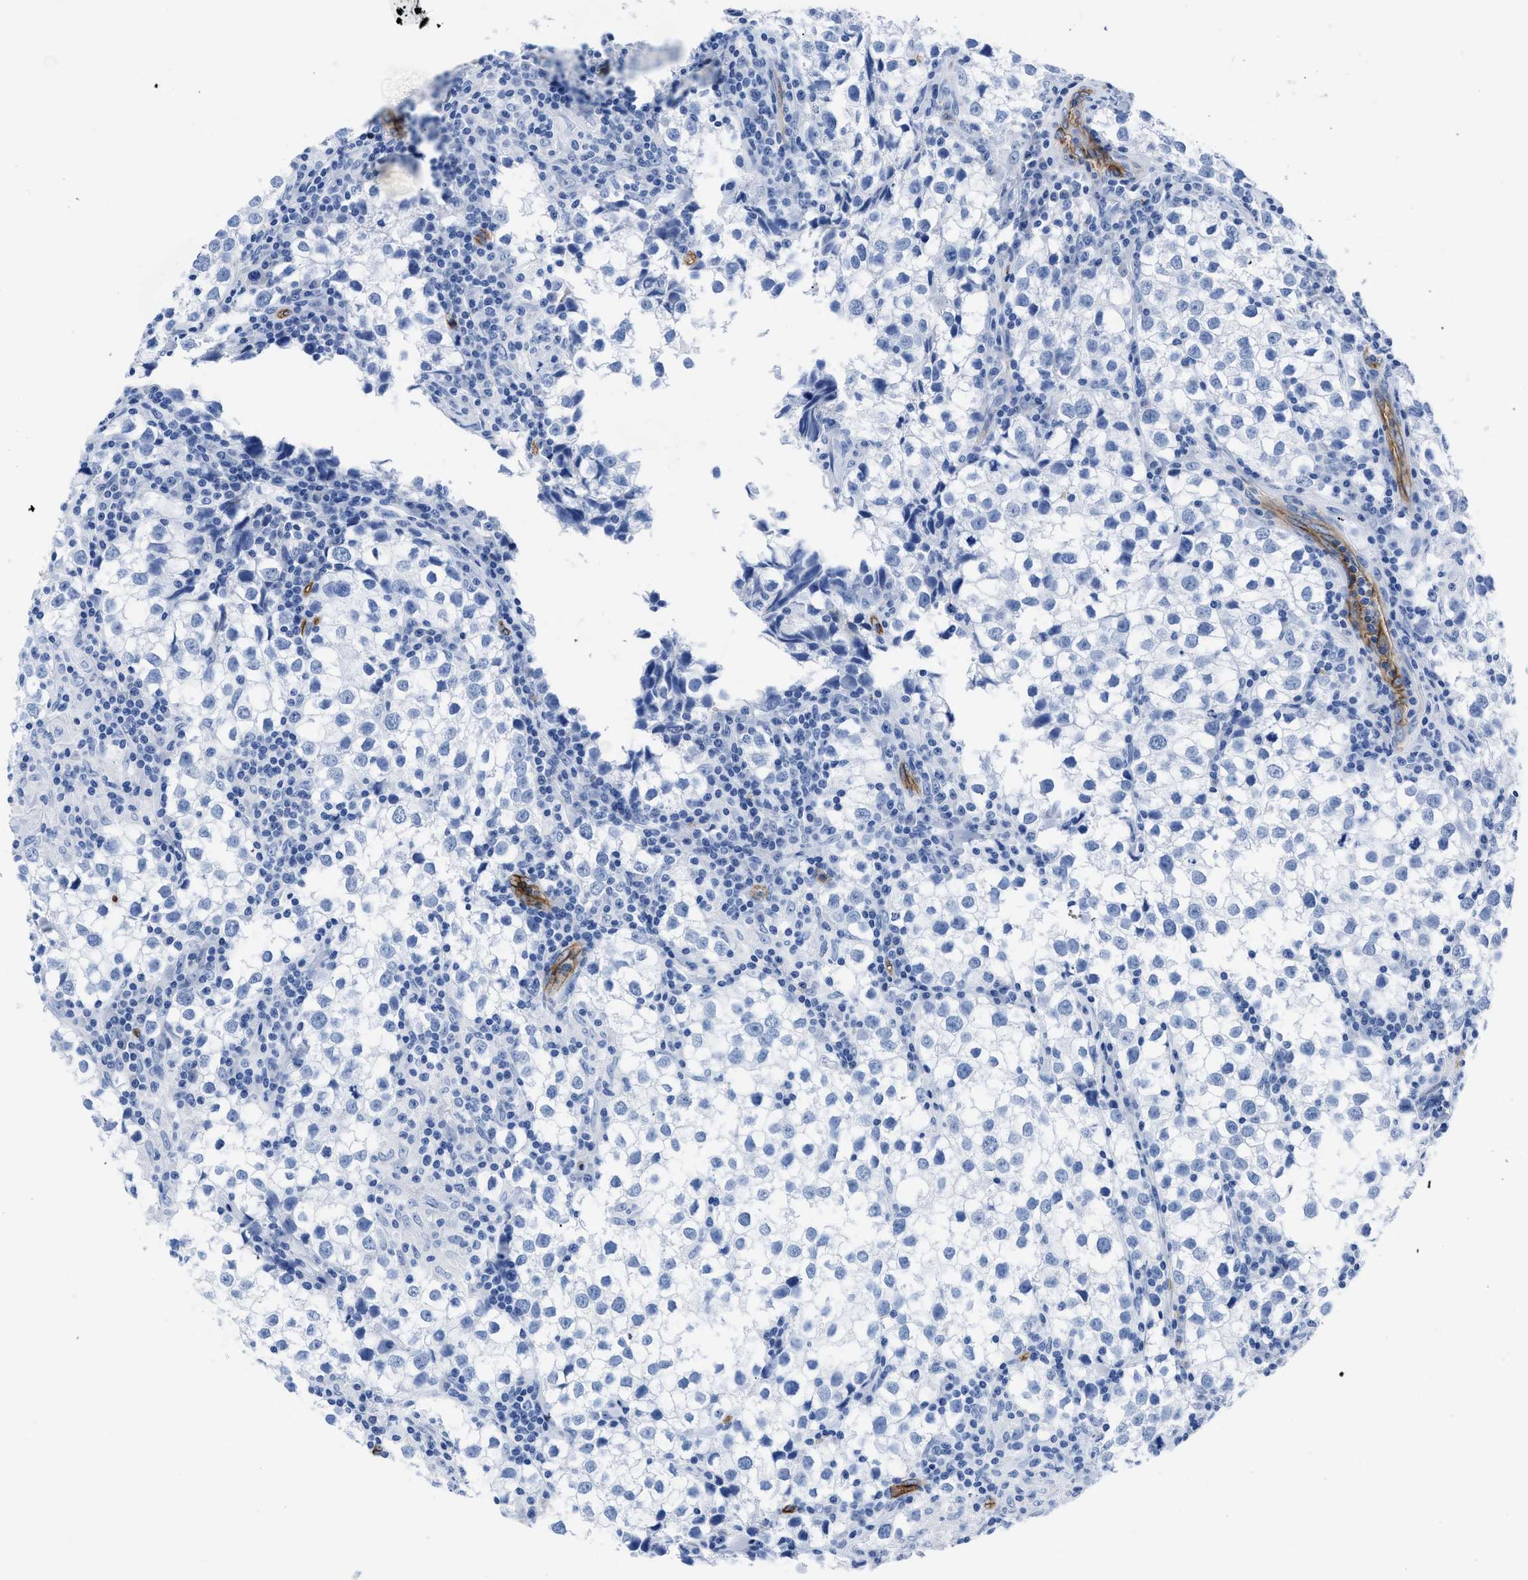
{"staining": {"intensity": "negative", "quantity": "none", "location": "none"}, "tissue": "testis cancer", "cell_type": "Tumor cells", "image_type": "cancer", "snomed": [{"axis": "morphology", "description": "Seminoma, NOS"}, {"axis": "morphology", "description": "Carcinoma, Embryonal, NOS"}, {"axis": "topography", "description": "Testis"}], "caption": "The photomicrograph exhibits no significant staining in tumor cells of testis seminoma. The staining is performed using DAB brown chromogen with nuclei counter-stained in using hematoxylin.", "gene": "AQP1", "patient": {"sex": "male", "age": 36}}